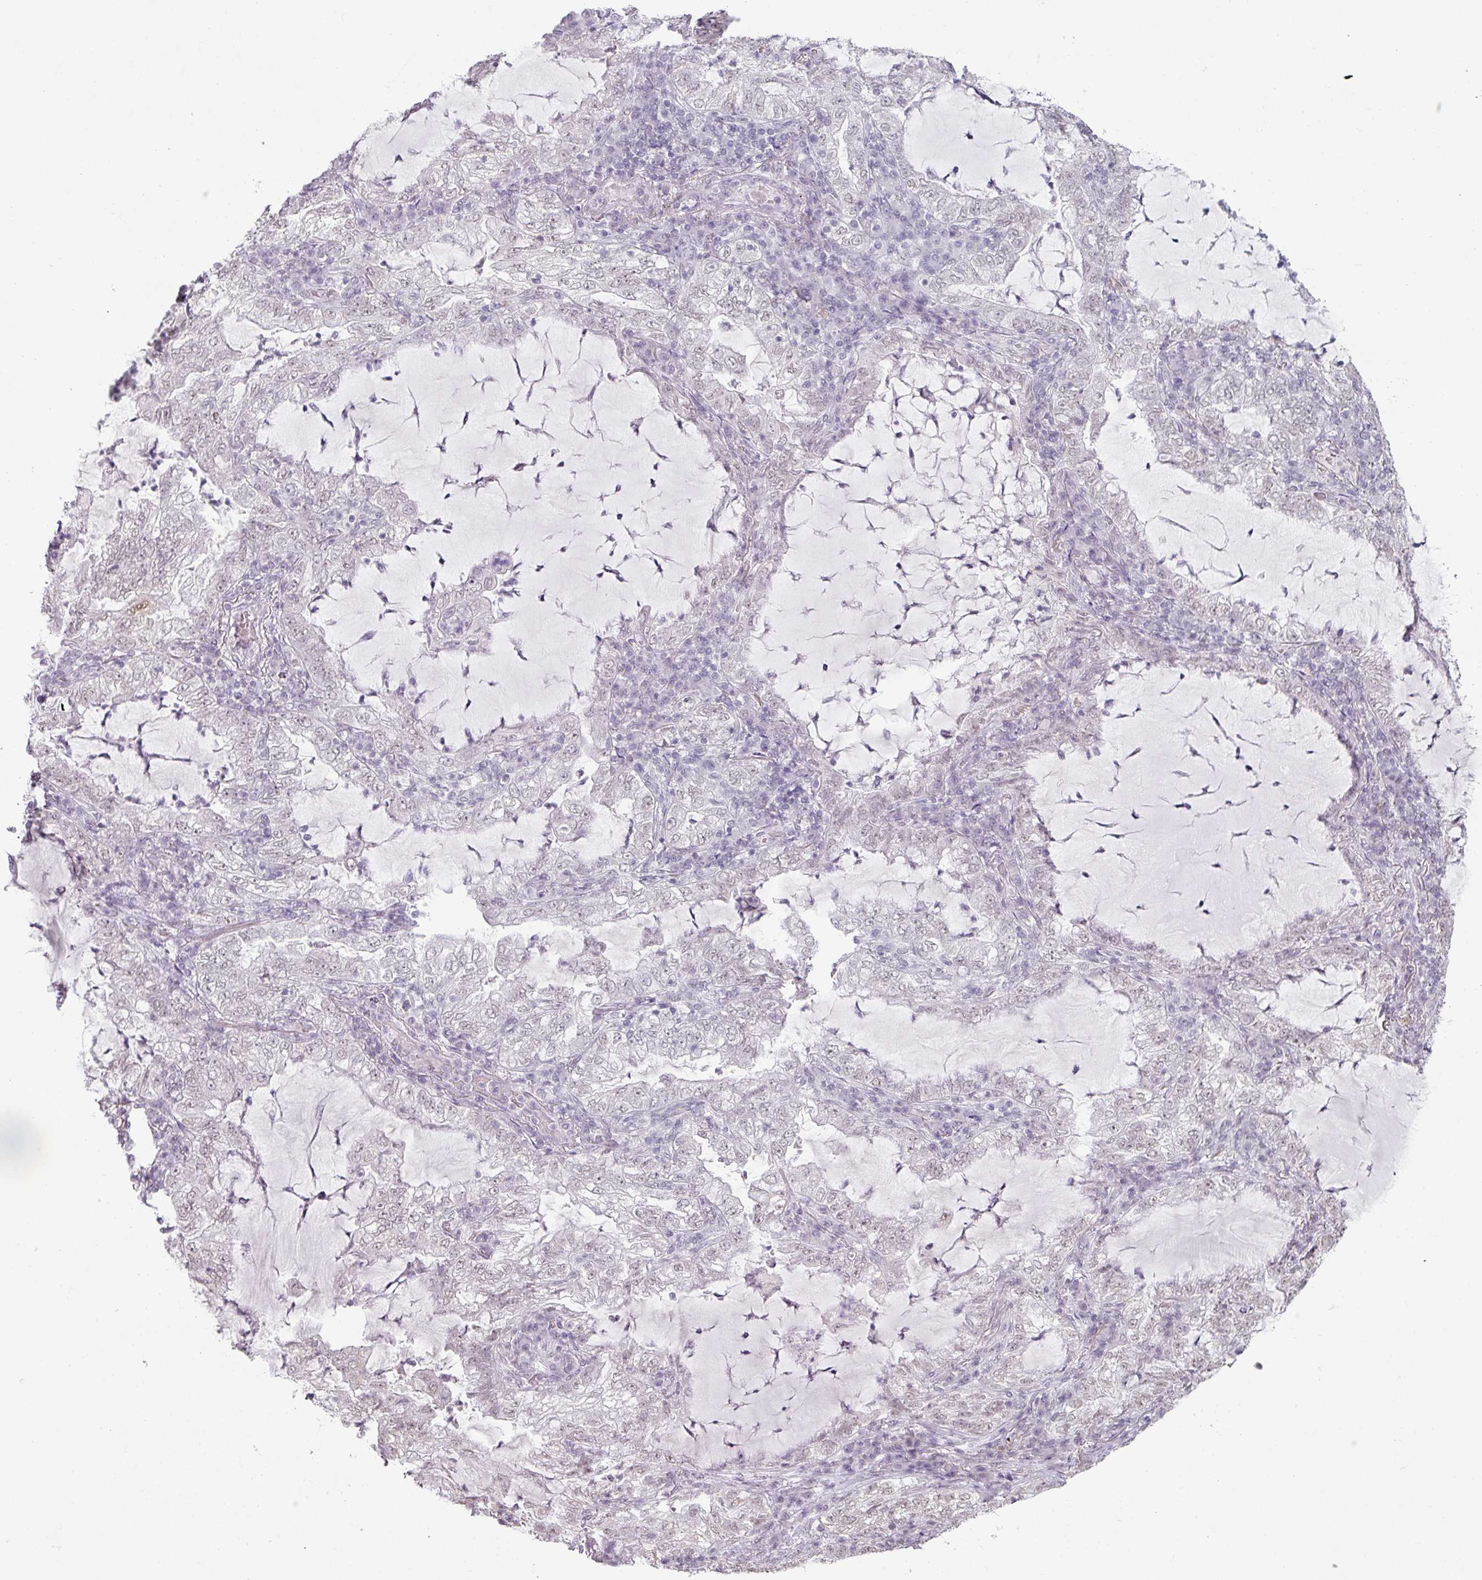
{"staining": {"intensity": "negative", "quantity": "none", "location": "none"}, "tissue": "lung cancer", "cell_type": "Tumor cells", "image_type": "cancer", "snomed": [{"axis": "morphology", "description": "Adenocarcinoma, NOS"}, {"axis": "topography", "description": "Lung"}], "caption": "Immunohistochemical staining of lung cancer (adenocarcinoma) displays no significant expression in tumor cells.", "gene": "SPRR1A", "patient": {"sex": "female", "age": 73}}